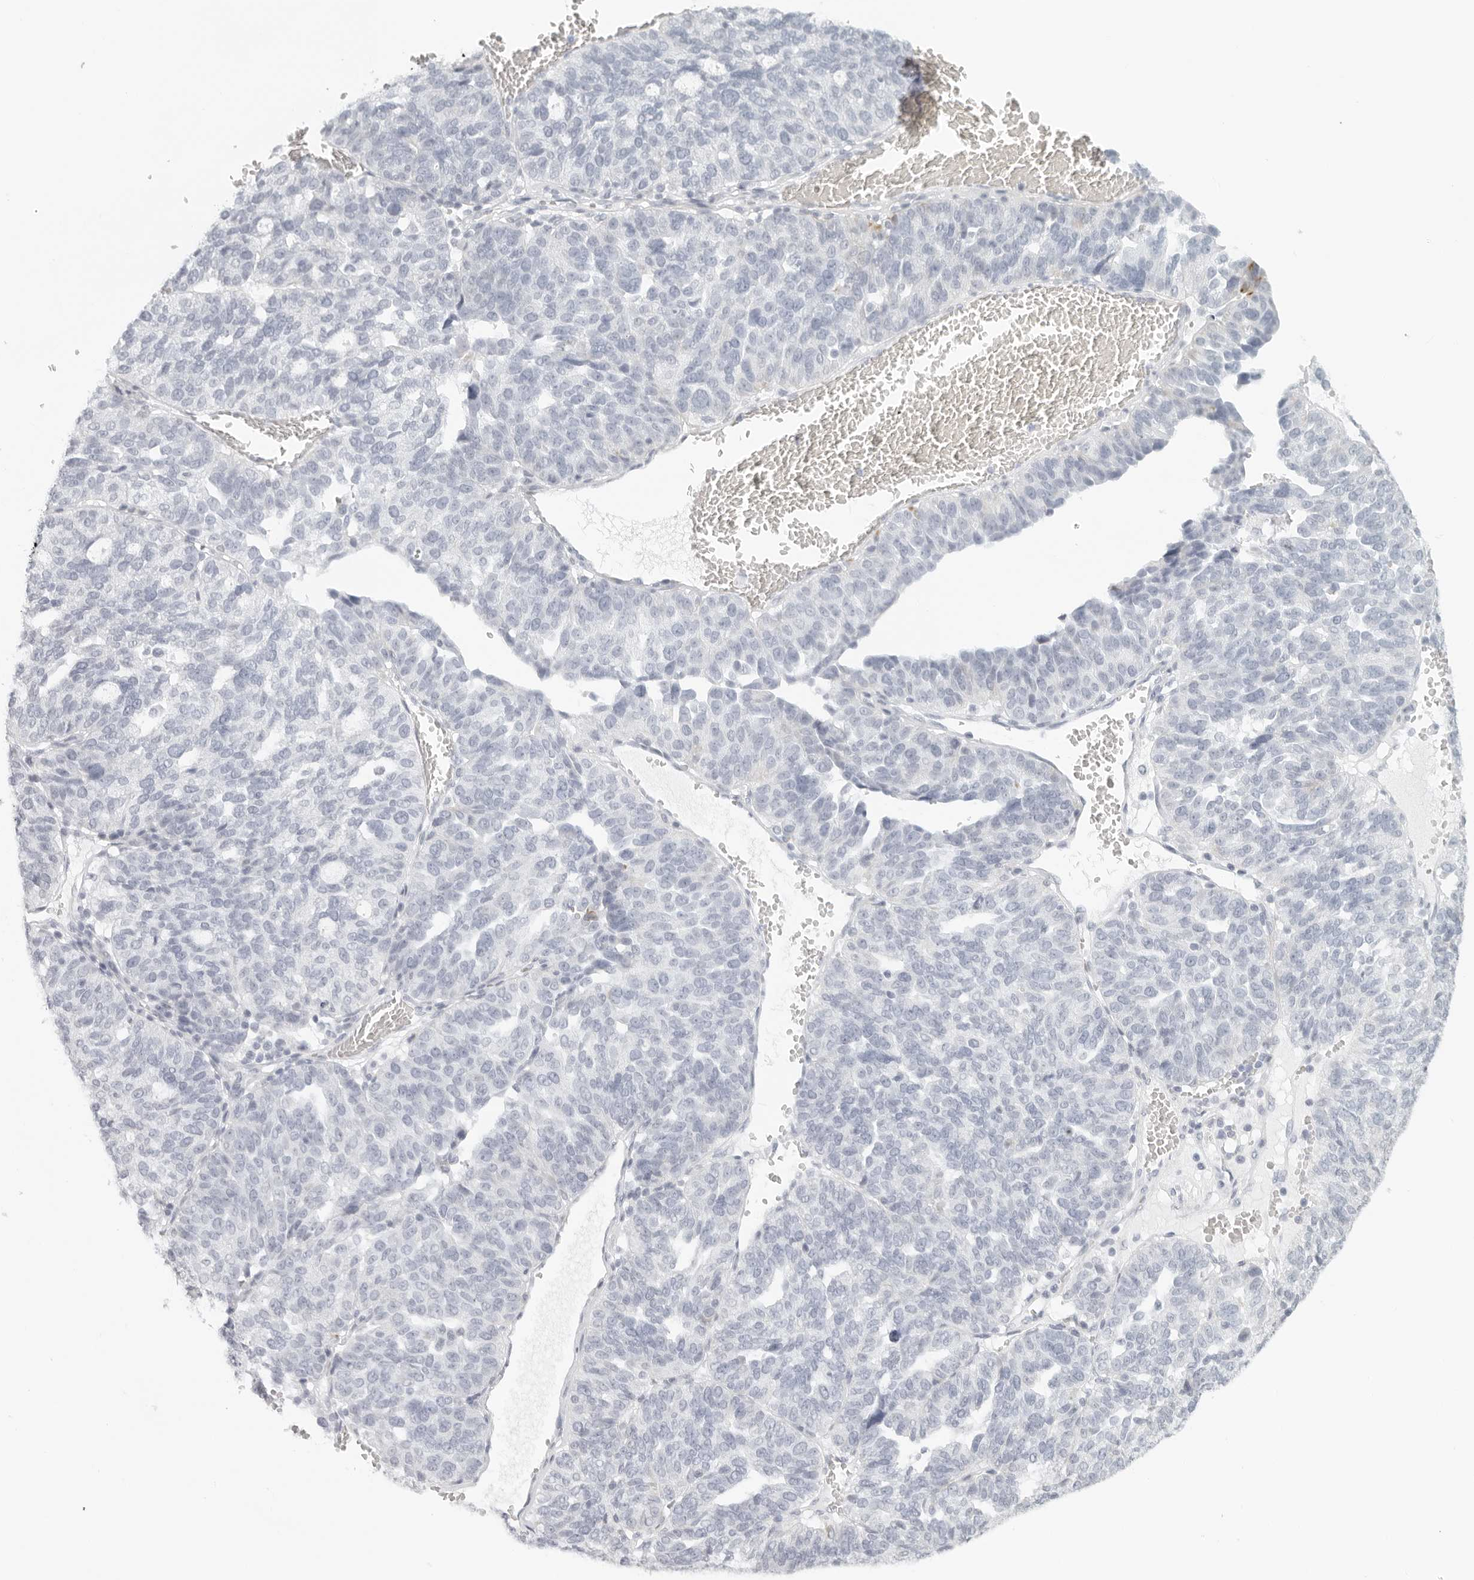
{"staining": {"intensity": "negative", "quantity": "none", "location": "none"}, "tissue": "ovarian cancer", "cell_type": "Tumor cells", "image_type": "cancer", "snomed": [{"axis": "morphology", "description": "Cystadenocarcinoma, serous, NOS"}, {"axis": "topography", "description": "Ovary"}], "caption": "Immunohistochemical staining of human ovarian serous cystadenocarcinoma displays no significant staining in tumor cells. (DAB (3,3'-diaminobenzidine) immunohistochemistry visualized using brightfield microscopy, high magnification).", "gene": "RPS6KC1", "patient": {"sex": "female", "age": 59}}